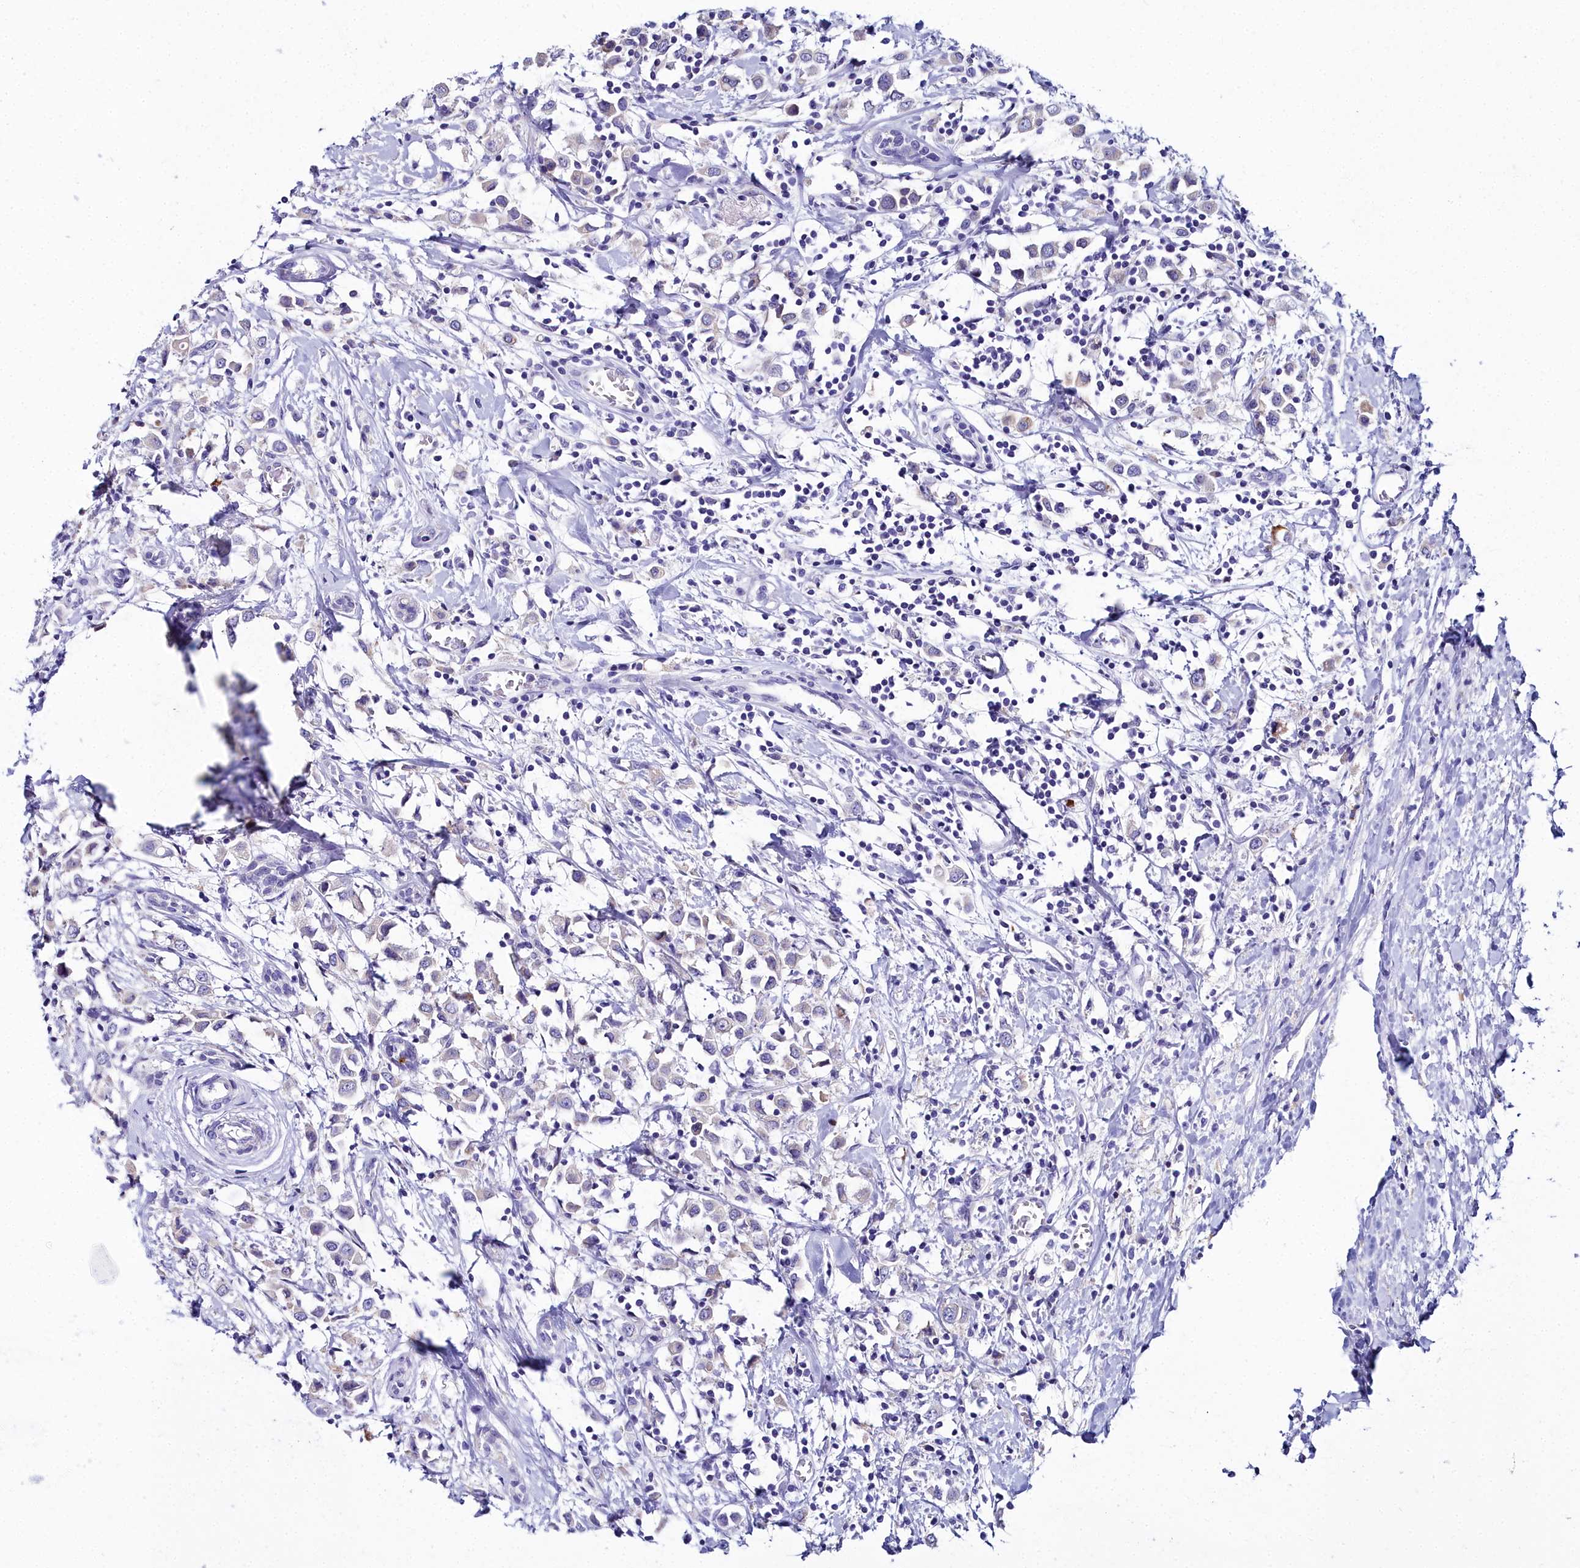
{"staining": {"intensity": "negative", "quantity": "none", "location": "none"}, "tissue": "breast cancer", "cell_type": "Tumor cells", "image_type": "cancer", "snomed": [{"axis": "morphology", "description": "Duct carcinoma"}, {"axis": "topography", "description": "Breast"}], "caption": "Immunohistochemistry of infiltrating ductal carcinoma (breast) demonstrates no expression in tumor cells.", "gene": "ELAPOR2", "patient": {"sex": "female", "age": 61}}